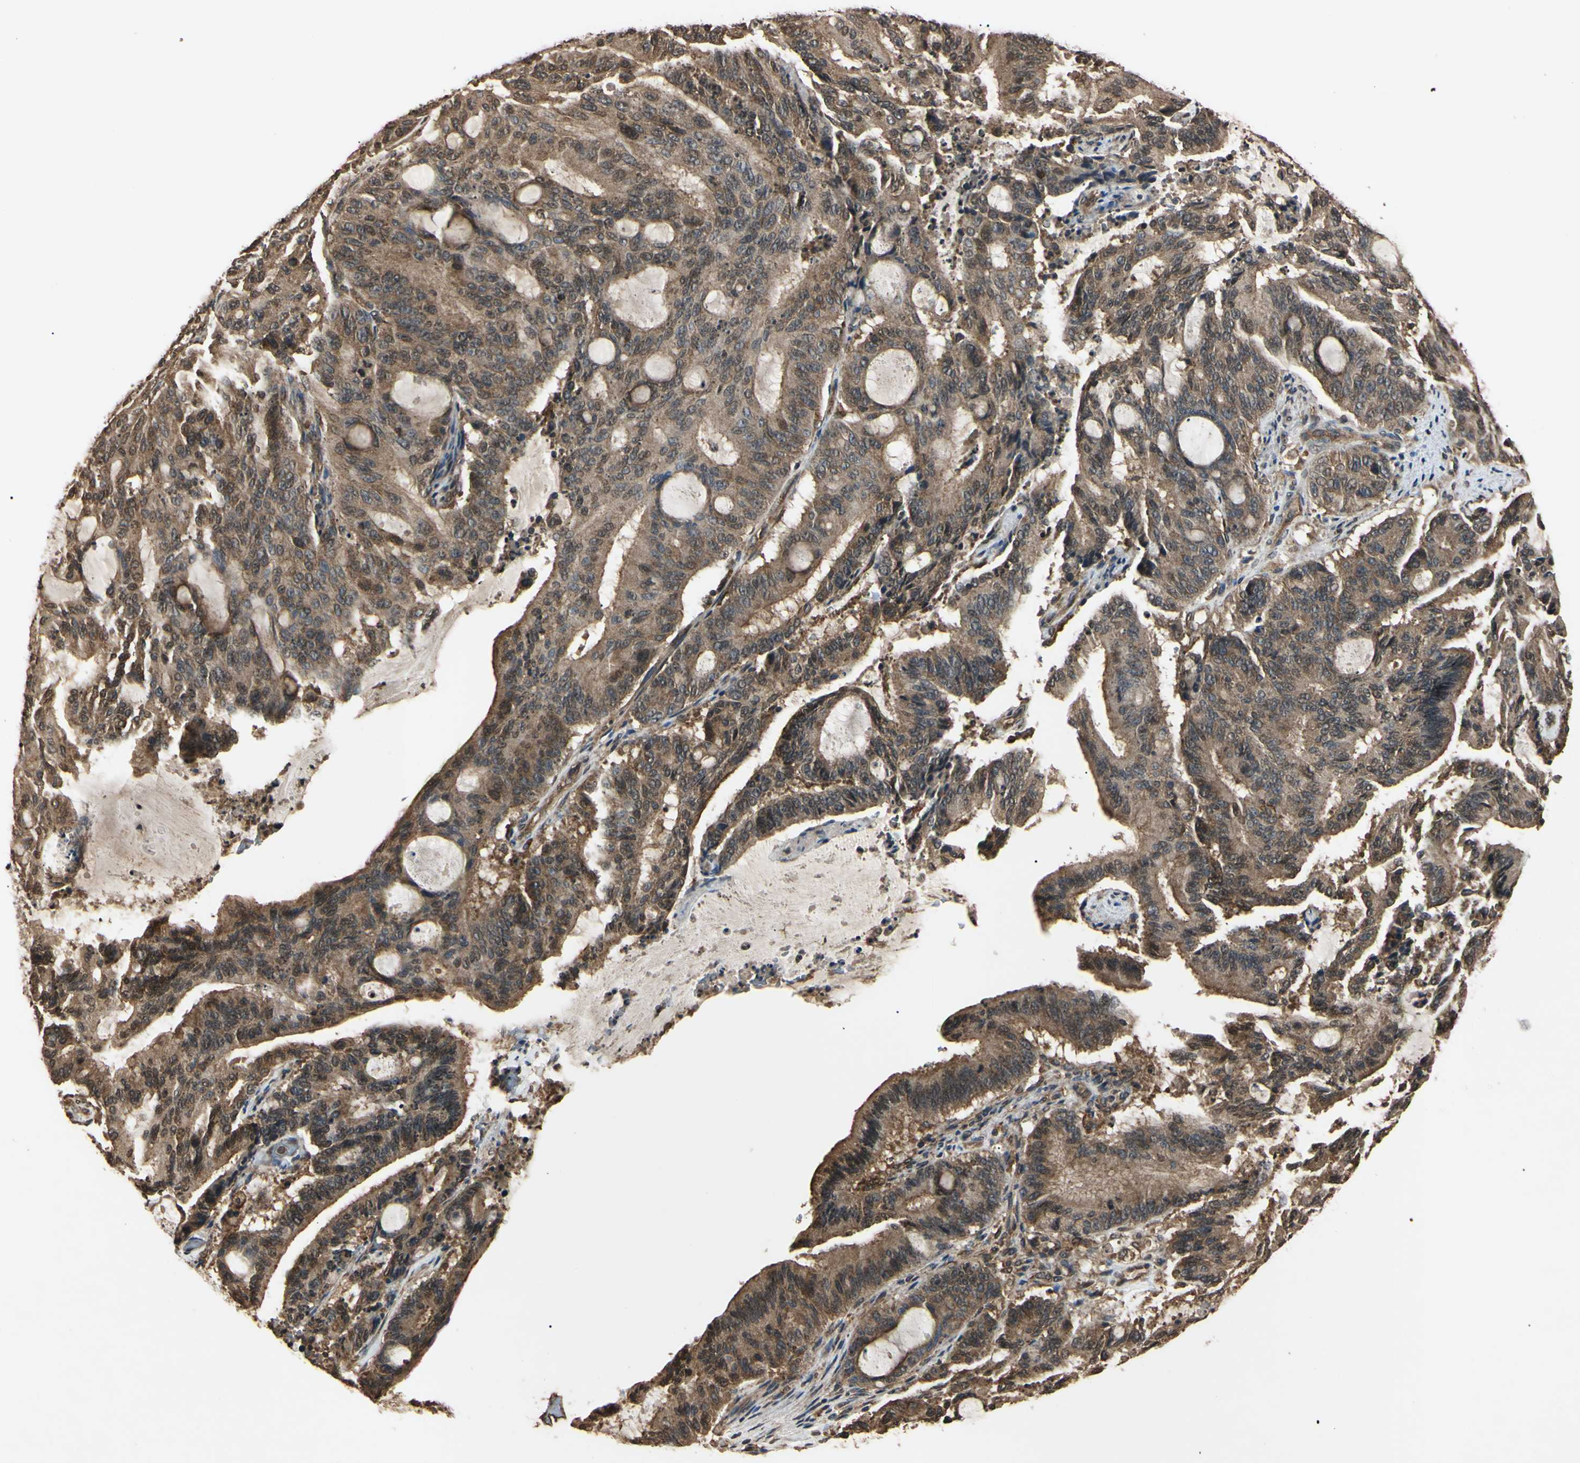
{"staining": {"intensity": "moderate", "quantity": ">75%", "location": "cytoplasmic/membranous"}, "tissue": "liver cancer", "cell_type": "Tumor cells", "image_type": "cancer", "snomed": [{"axis": "morphology", "description": "Cholangiocarcinoma"}, {"axis": "topography", "description": "Liver"}], "caption": "Moderate cytoplasmic/membranous positivity for a protein is appreciated in about >75% of tumor cells of liver cholangiocarcinoma using IHC.", "gene": "EPN1", "patient": {"sex": "female", "age": 73}}